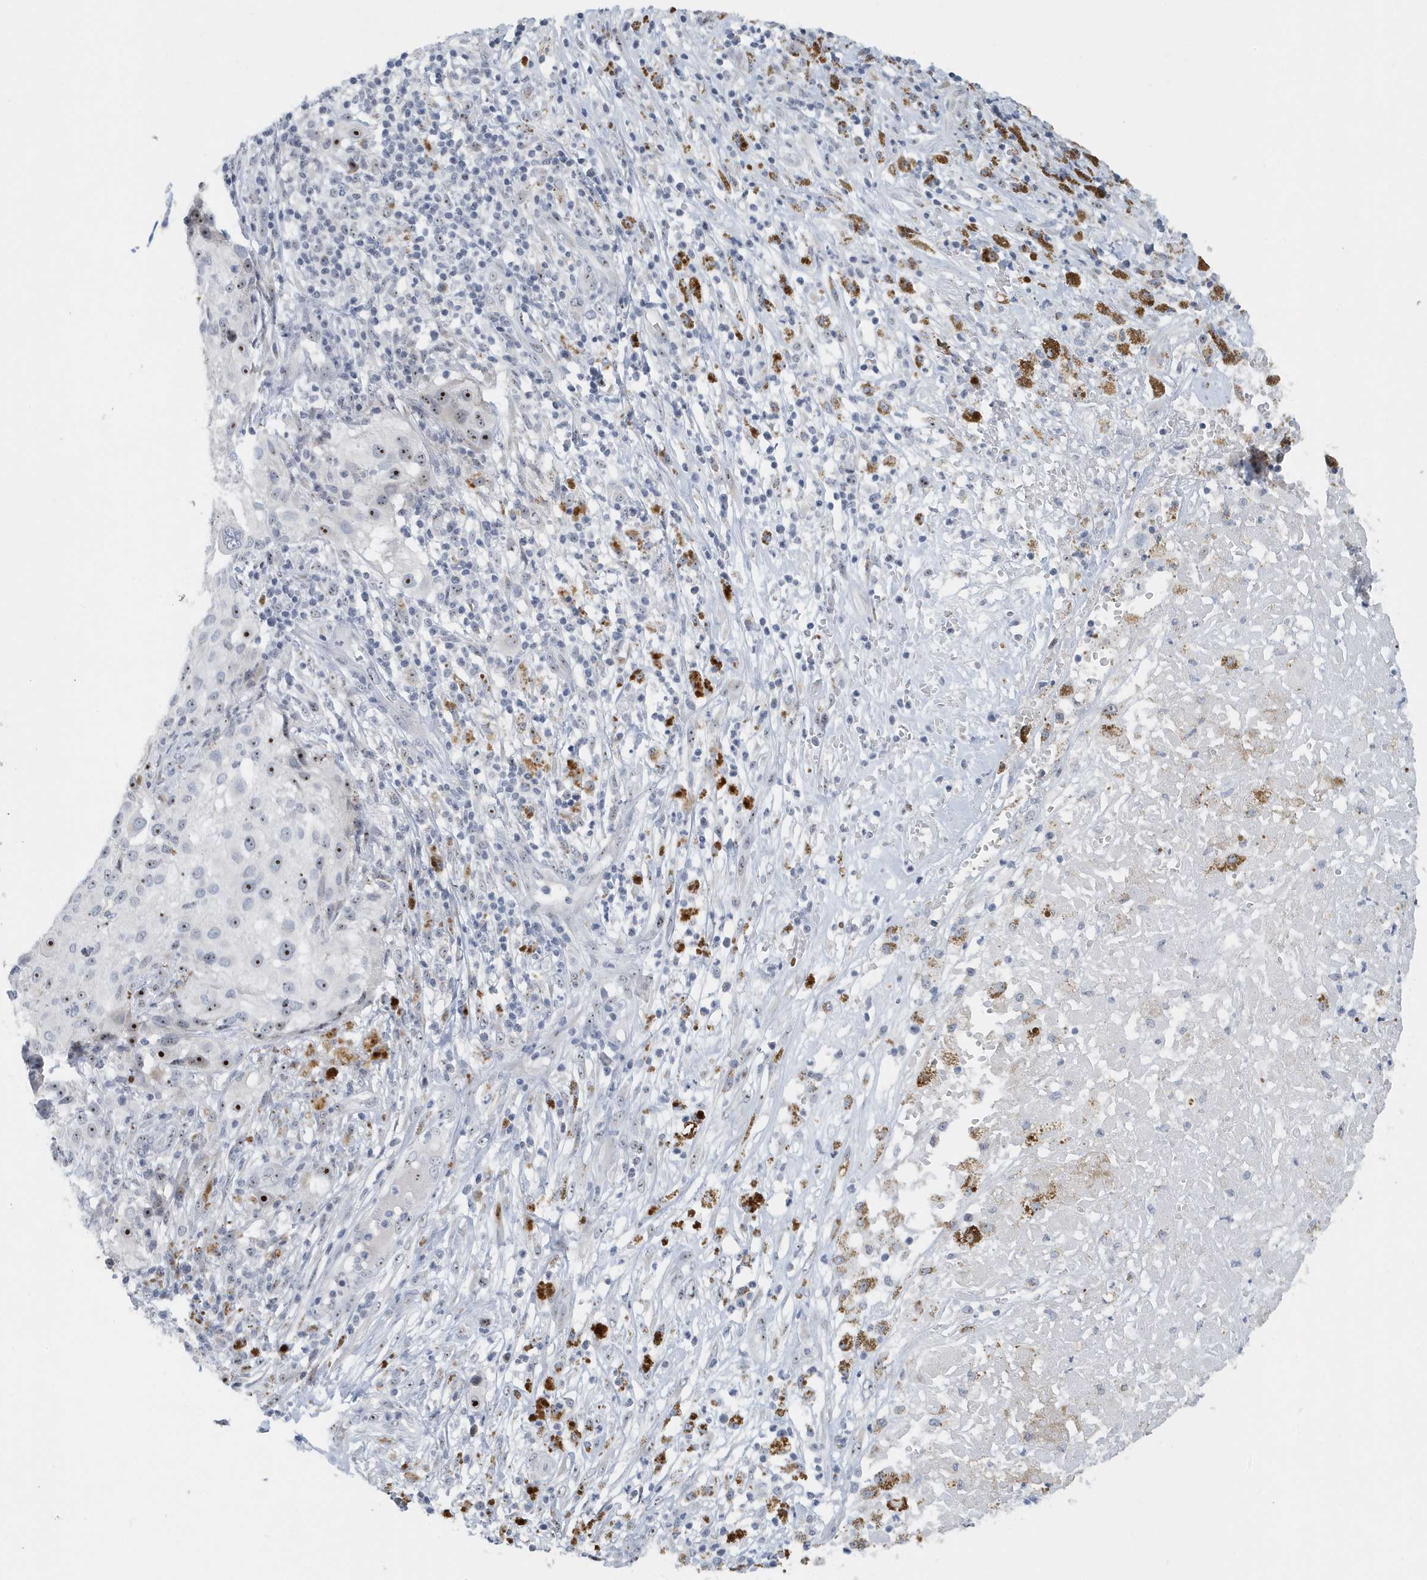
{"staining": {"intensity": "moderate", "quantity": ">75%", "location": "nuclear"}, "tissue": "melanoma", "cell_type": "Tumor cells", "image_type": "cancer", "snomed": [{"axis": "morphology", "description": "Necrosis, NOS"}, {"axis": "morphology", "description": "Malignant melanoma, NOS"}, {"axis": "topography", "description": "Skin"}], "caption": "Immunohistochemical staining of human melanoma reveals moderate nuclear protein positivity in about >75% of tumor cells.", "gene": "RPF2", "patient": {"sex": "female", "age": 87}}